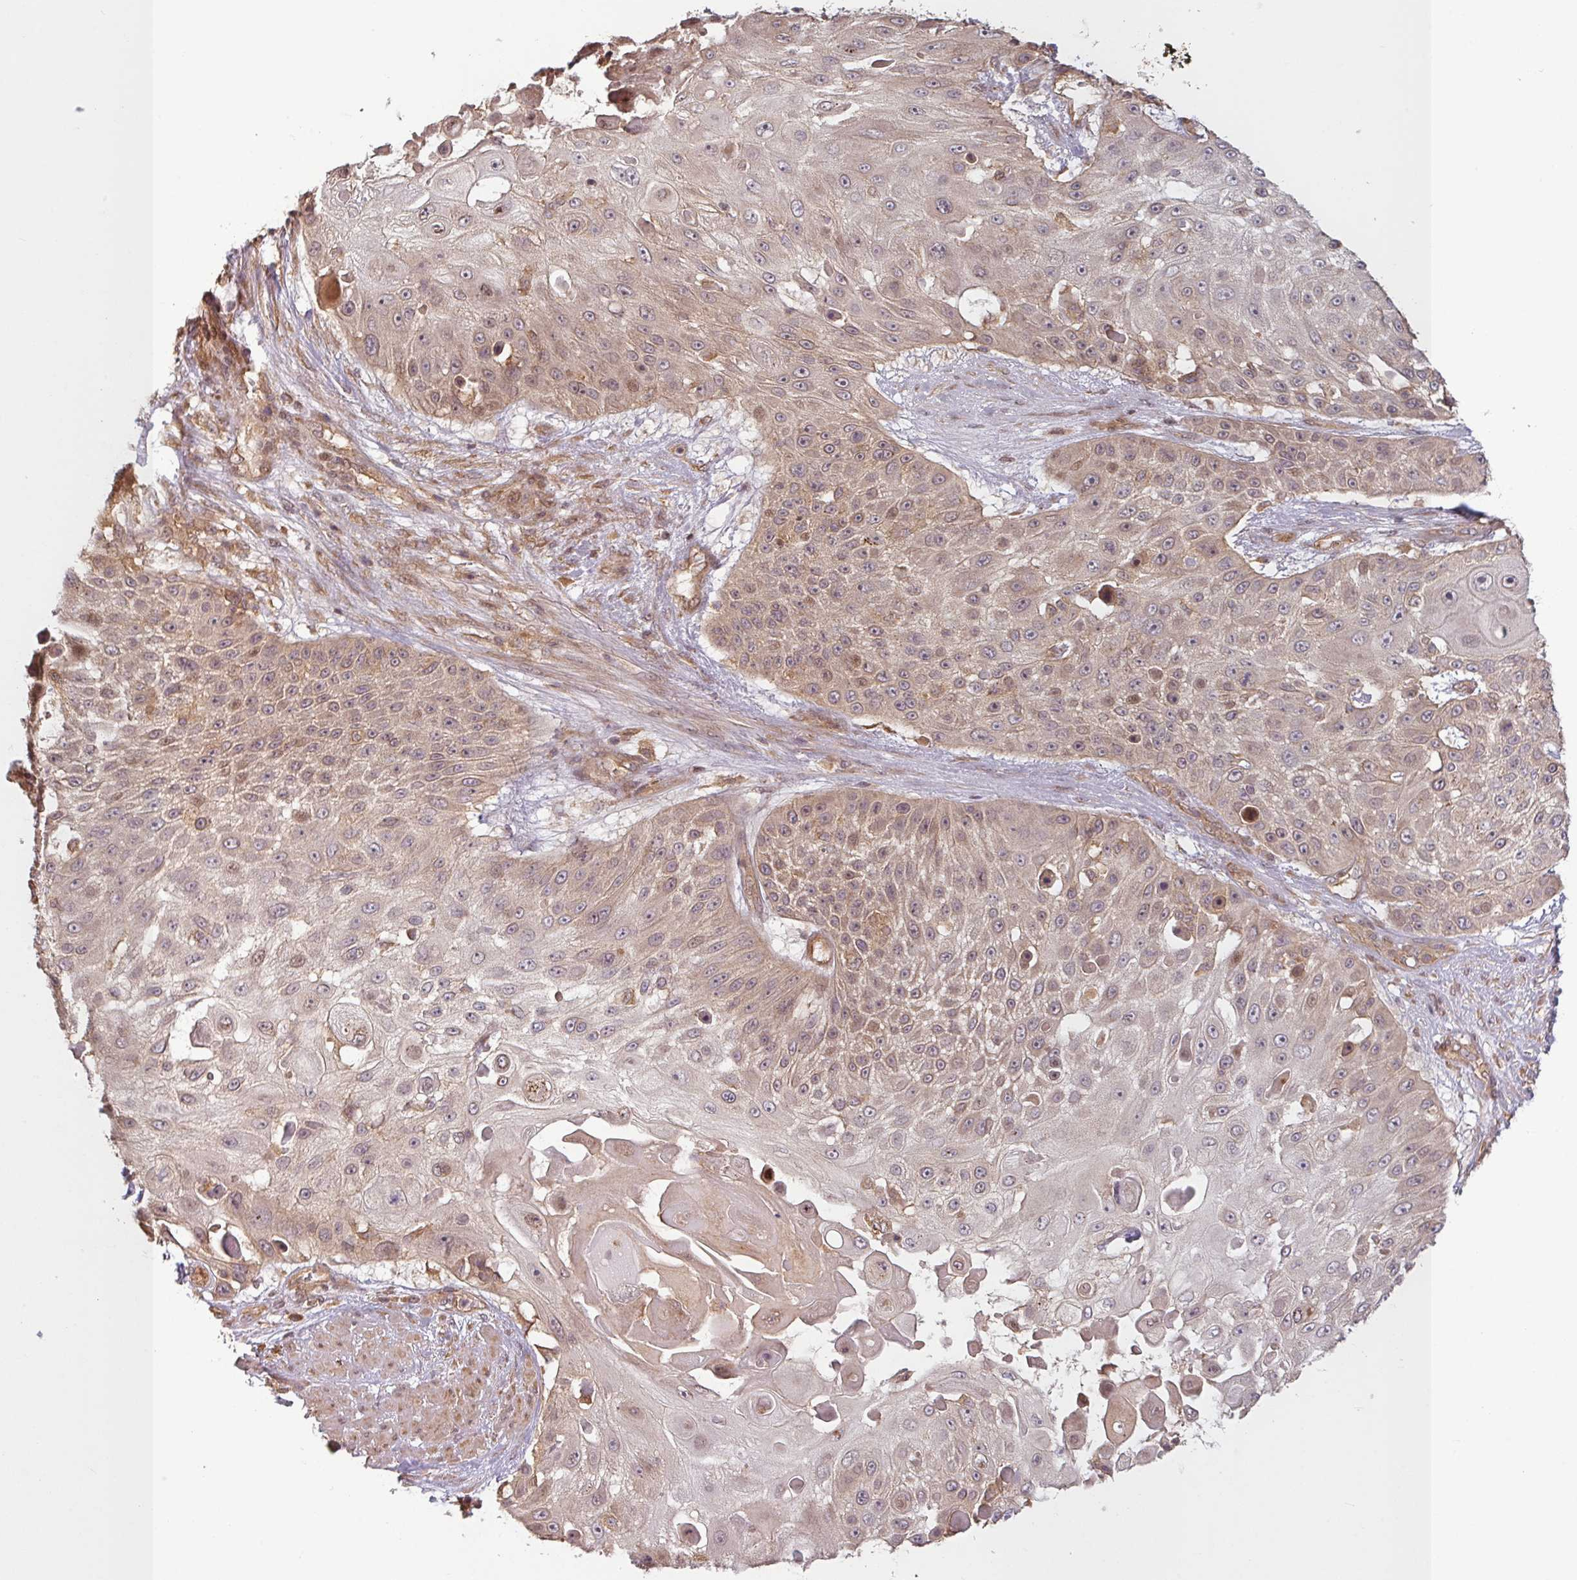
{"staining": {"intensity": "moderate", "quantity": ">75%", "location": "cytoplasmic/membranous,nuclear"}, "tissue": "skin cancer", "cell_type": "Tumor cells", "image_type": "cancer", "snomed": [{"axis": "morphology", "description": "Squamous cell carcinoma, NOS"}, {"axis": "topography", "description": "Skin"}], "caption": "An immunohistochemistry histopathology image of neoplastic tissue is shown. Protein staining in brown highlights moderate cytoplasmic/membranous and nuclear positivity in skin cancer (squamous cell carcinoma) within tumor cells.", "gene": "RNF31", "patient": {"sex": "female", "age": 86}}